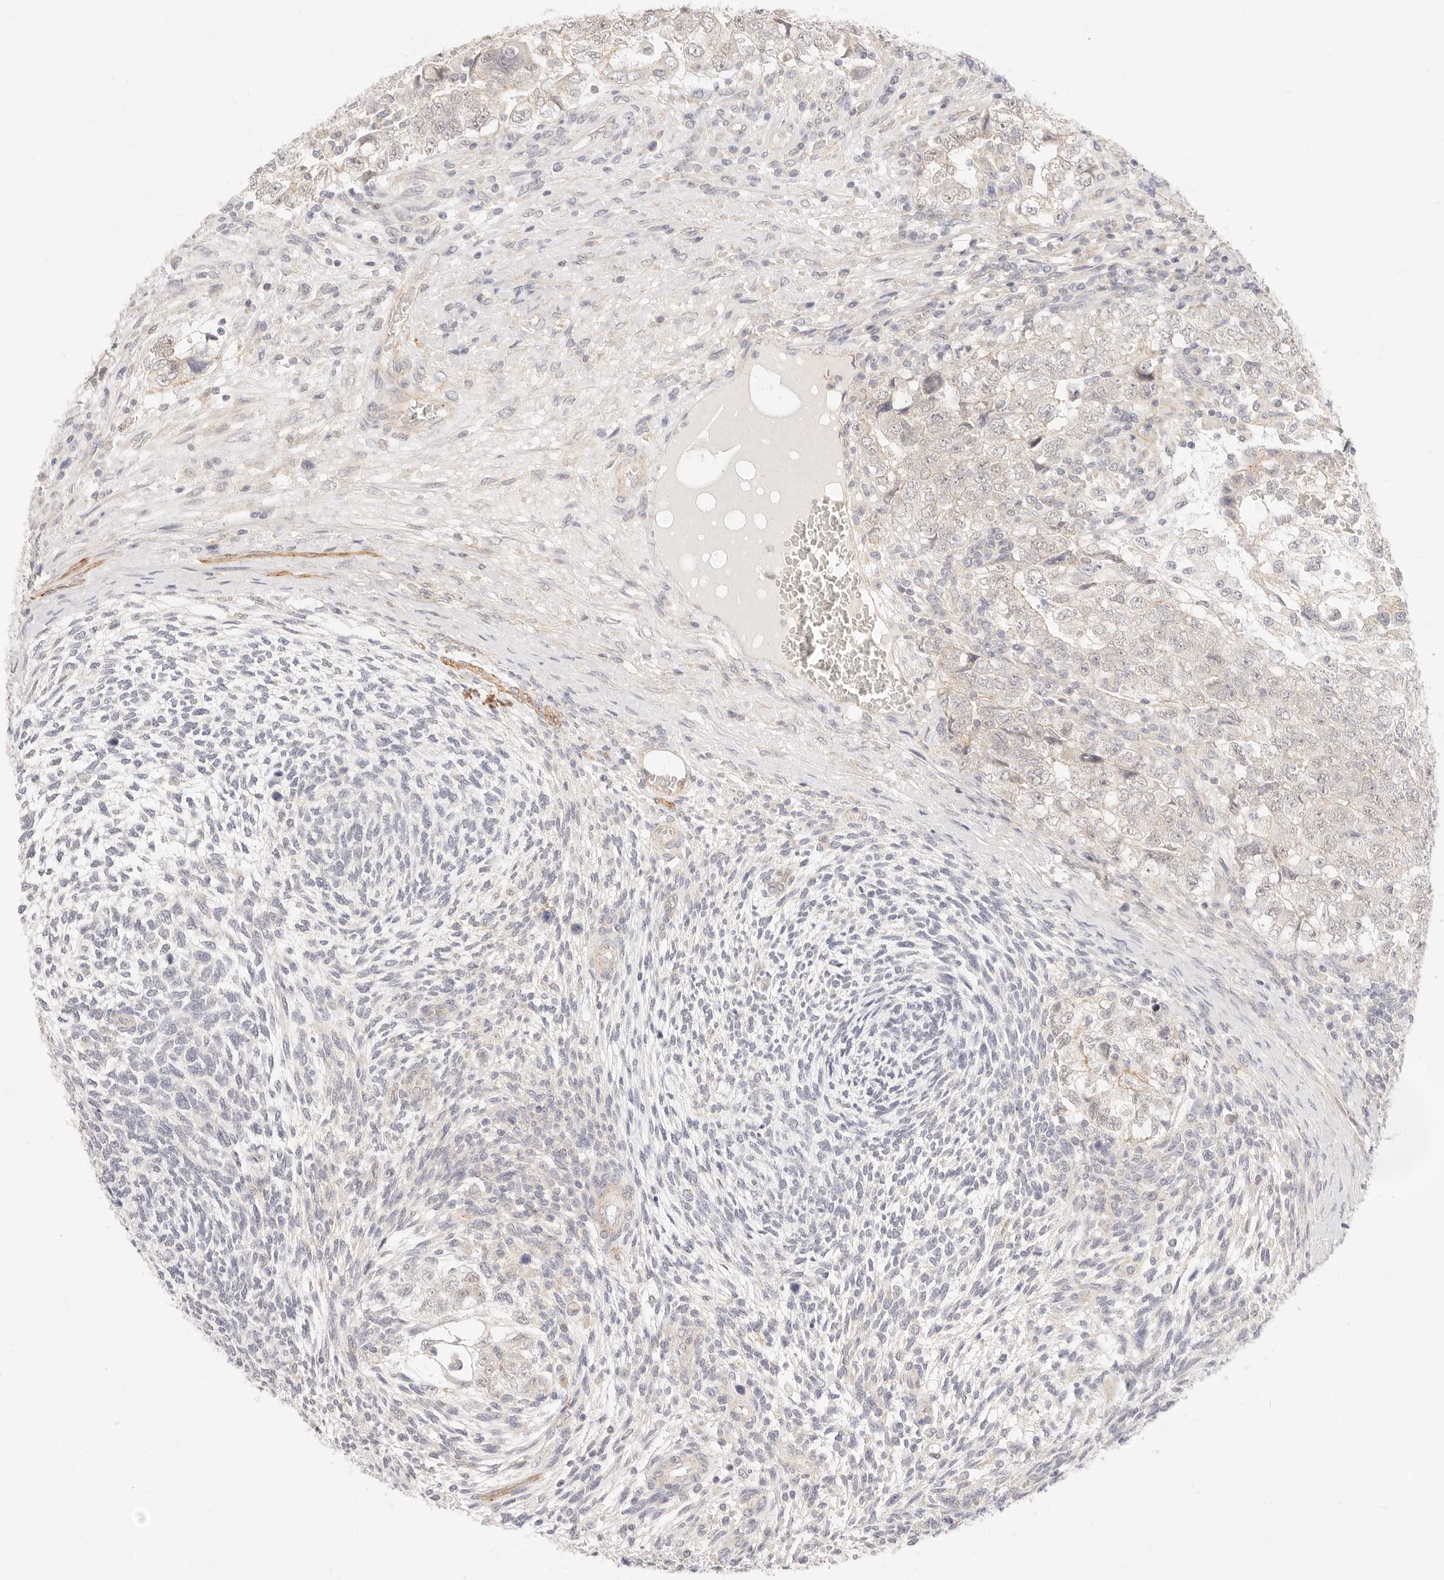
{"staining": {"intensity": "negative", "quantity": "none", "location": "none"}, "tissue": "testis cancer", "cell_type": "Tumor cells", "image_type": "cancer", "snomed": [{"axis": "morphology", "description": "Carcinoma, Embryonal, NOS"}, {"axis": "topography", "description": "Testis"}], "caption": "Tumor cells show no significant positivity in testis cancer. Nuclei are stained in blue.", "gene": "UBXN10", "patient": {"sex": "male", "age": 37}}